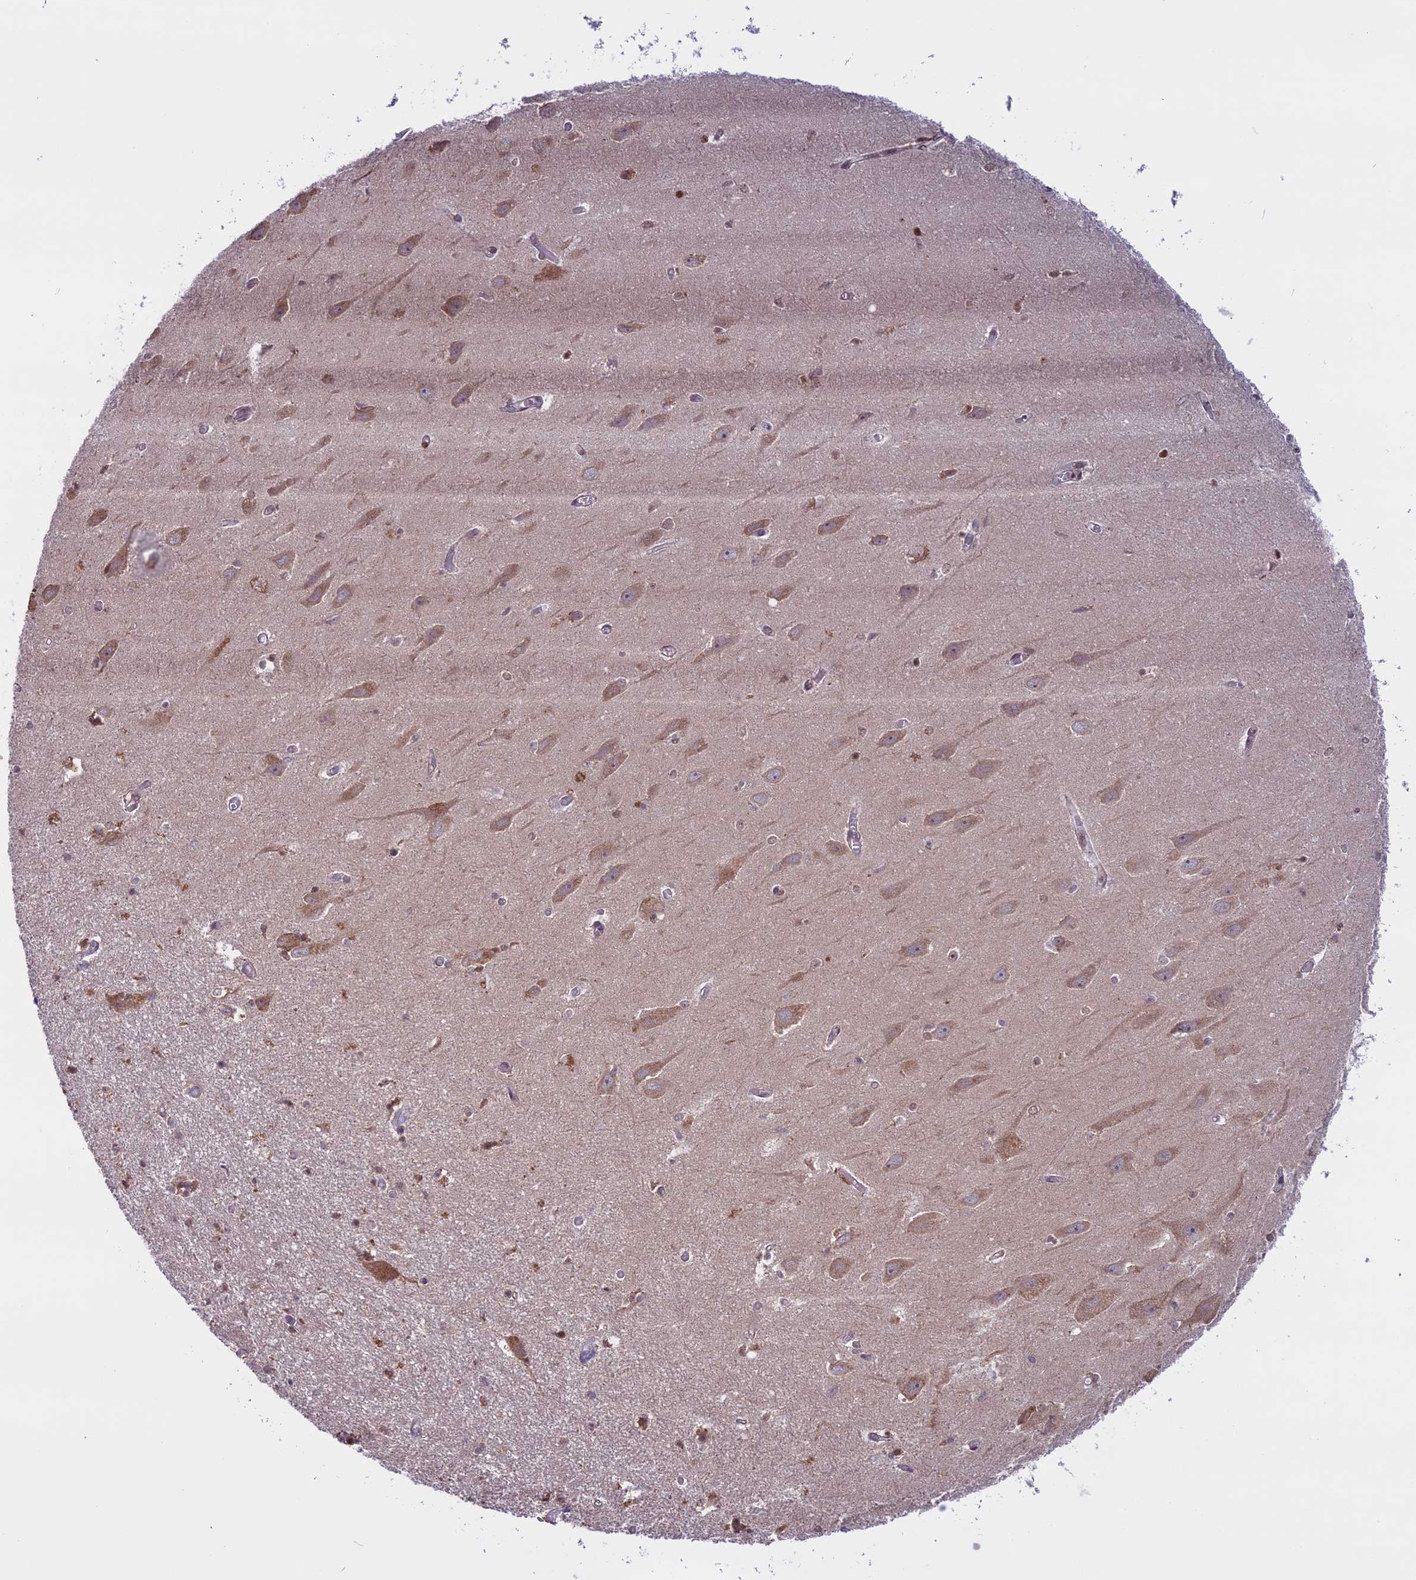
{"staining": {"intensity": "weak", "quantity": "<25%", "location": "cytoplasmic/membranous"}, "tissue": "hippocampus", "cell_type": "Glial cells", "image_type": "normal", "snomed": [{"axis": "morphology", "description": "Normal tissue, NOS"}, {"axis": "topography", "description": "Hippocampus"}], "caption": "Human hippocampus stained for a protein using IHC exhibits no expression in glial cells.", "gene": "DCTN5", "patient": {"sex": "female", "age": 64}}